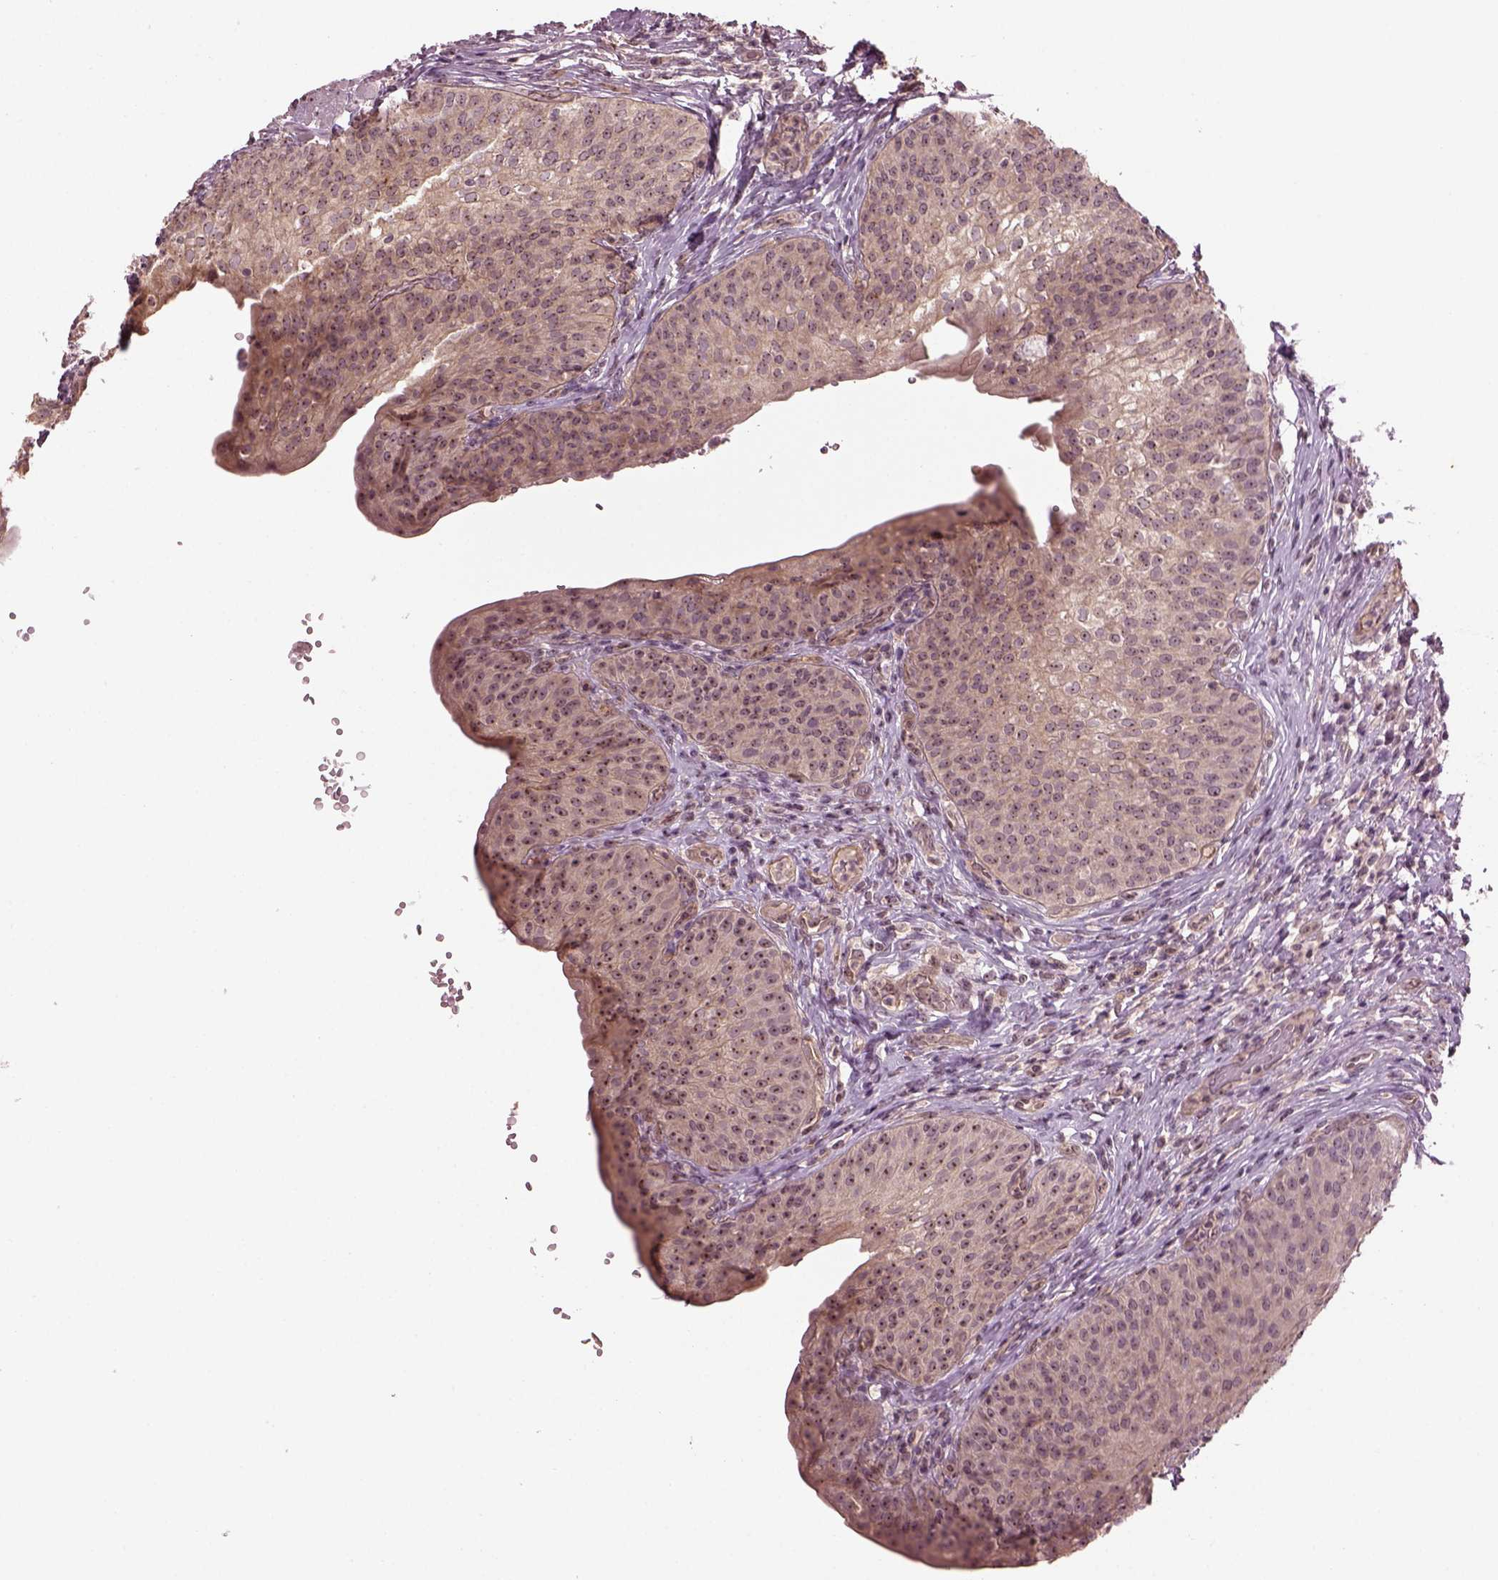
{"staining": {"intensity": "moderate", "quantity": "25%-75%", "location": "cytoplasmic/membranous,nuclear"}, "tissue": "urinary bladder", "cell_type": "Urothelial cells", "image_type": "normal", "snomed": [{"axis": "morphology", "description": "Normal tissue, NOS"}, {"axis": "topography", "description": "Urinary bladder"}], "caption": "IHC staining of benign urinary bladder, which reveals medium levels of moderate cytoplasmic/membranous,nuclear staining in about 25%-75% of urothelial cells indicating moderate cytoplasmic/membranous,nuclear protein staining. The staining was performed using DAB (brown) for protein detection and nuclei were counterstained in hematoxylin (blue).", "gene": "GNRH1", "patient": {"sex": "male", "age": 66}}